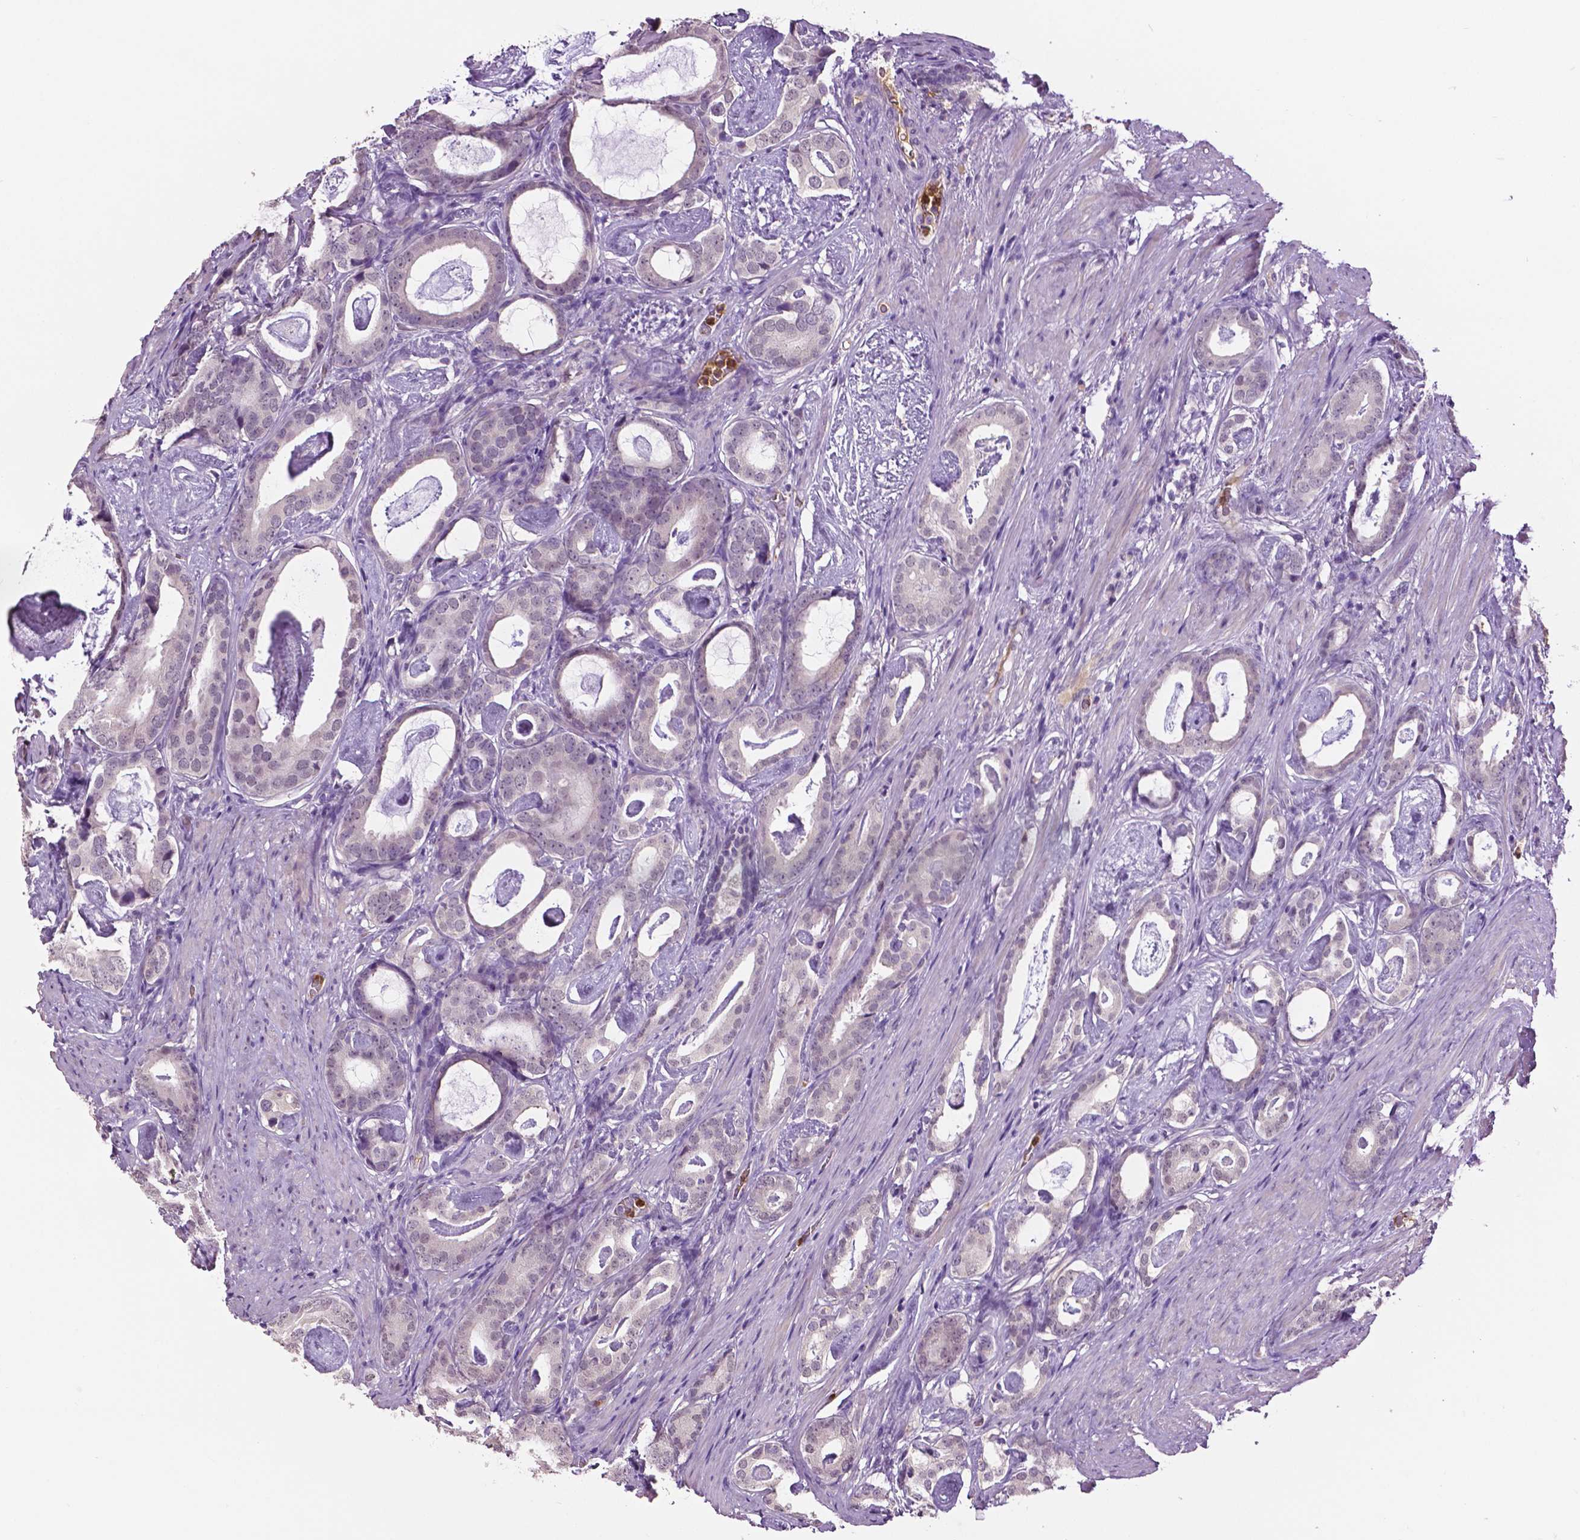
{"staining": {"intensity": "negative", "quantity": "none", "location": "none"}, "tissue": "prostate cancer", "cell_type": "Tumor cells", "image_type": "cancer", "snomed": [{"axis": "morphology", "description": "Adenocarcinoma, Low grade"}, {"axis": "topography", "description": "Prostate and seminal vesicle, NOS"}], "caption": "Immunohistochemical staining of prostate low-grade adenocarcinoma shows no significant positivity in tumor cells.", "gene": "PTPN5", "patient": {"sex": "male", "age": 71}}